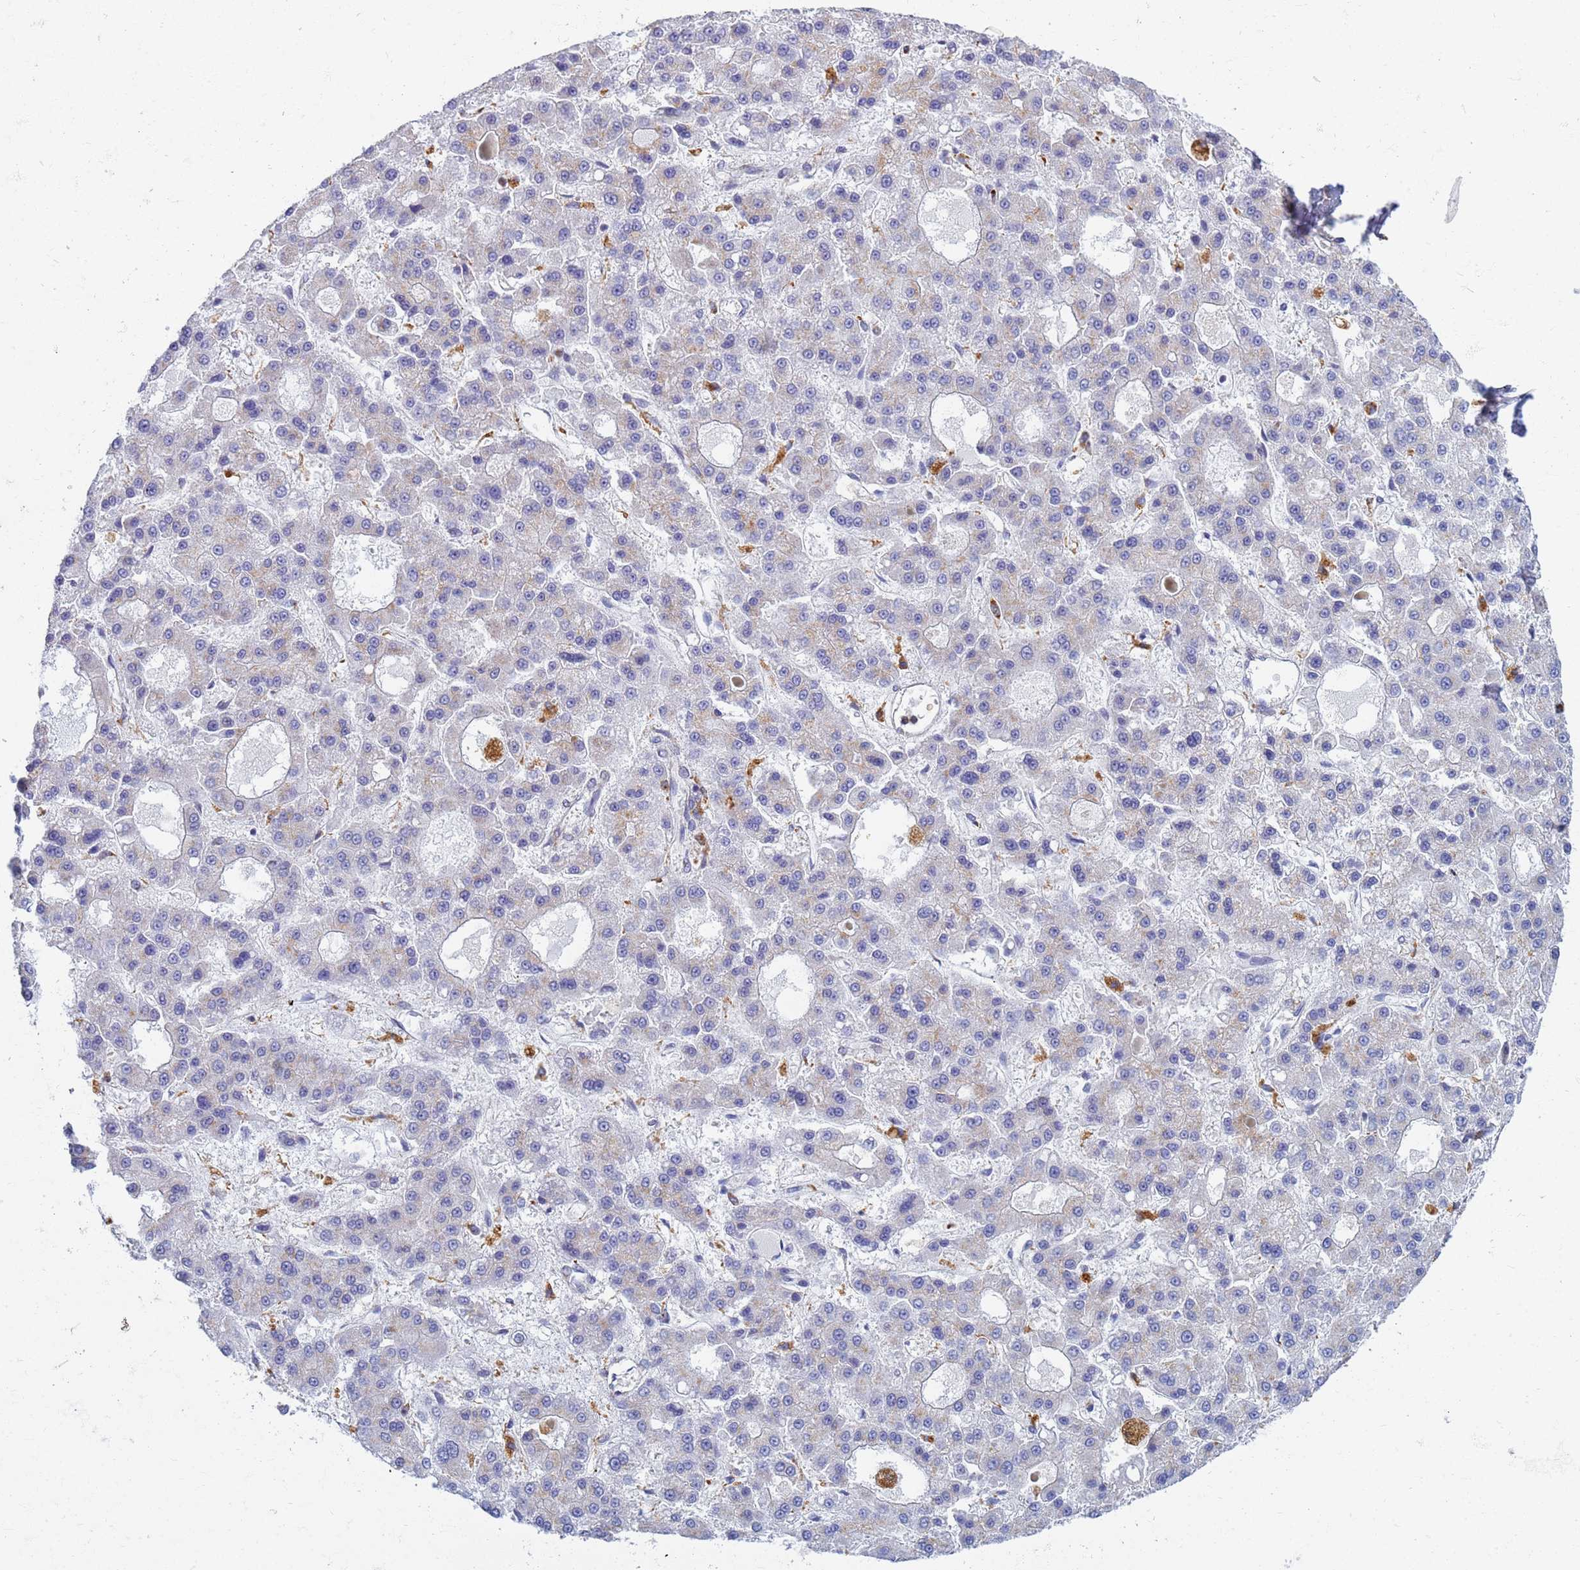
{"staining": {"intensity": "negative", "quantity": "none", "location": "none"}, "tissue": "liver cancer", "cell_type": "Tumor cells", "image_type": "cancer", "snomed": [{"axis": "morphology", "description": "Carcinoma, Hepatocellular, NOS"}, {"axis": "topography", "description": "Liver"}], "caption": "Micrograph shows no protein positivity in tumor cells of hepatocellular carcinoma (liver) tissue. The staining was performed using DAB to visualize the protein expression in brown, while the nuclei were stained in blue with hematoxylin (Magnification: 20x).", "gene": "ATP6V1E1", "patient": {"sex": "male", "age": 70}}